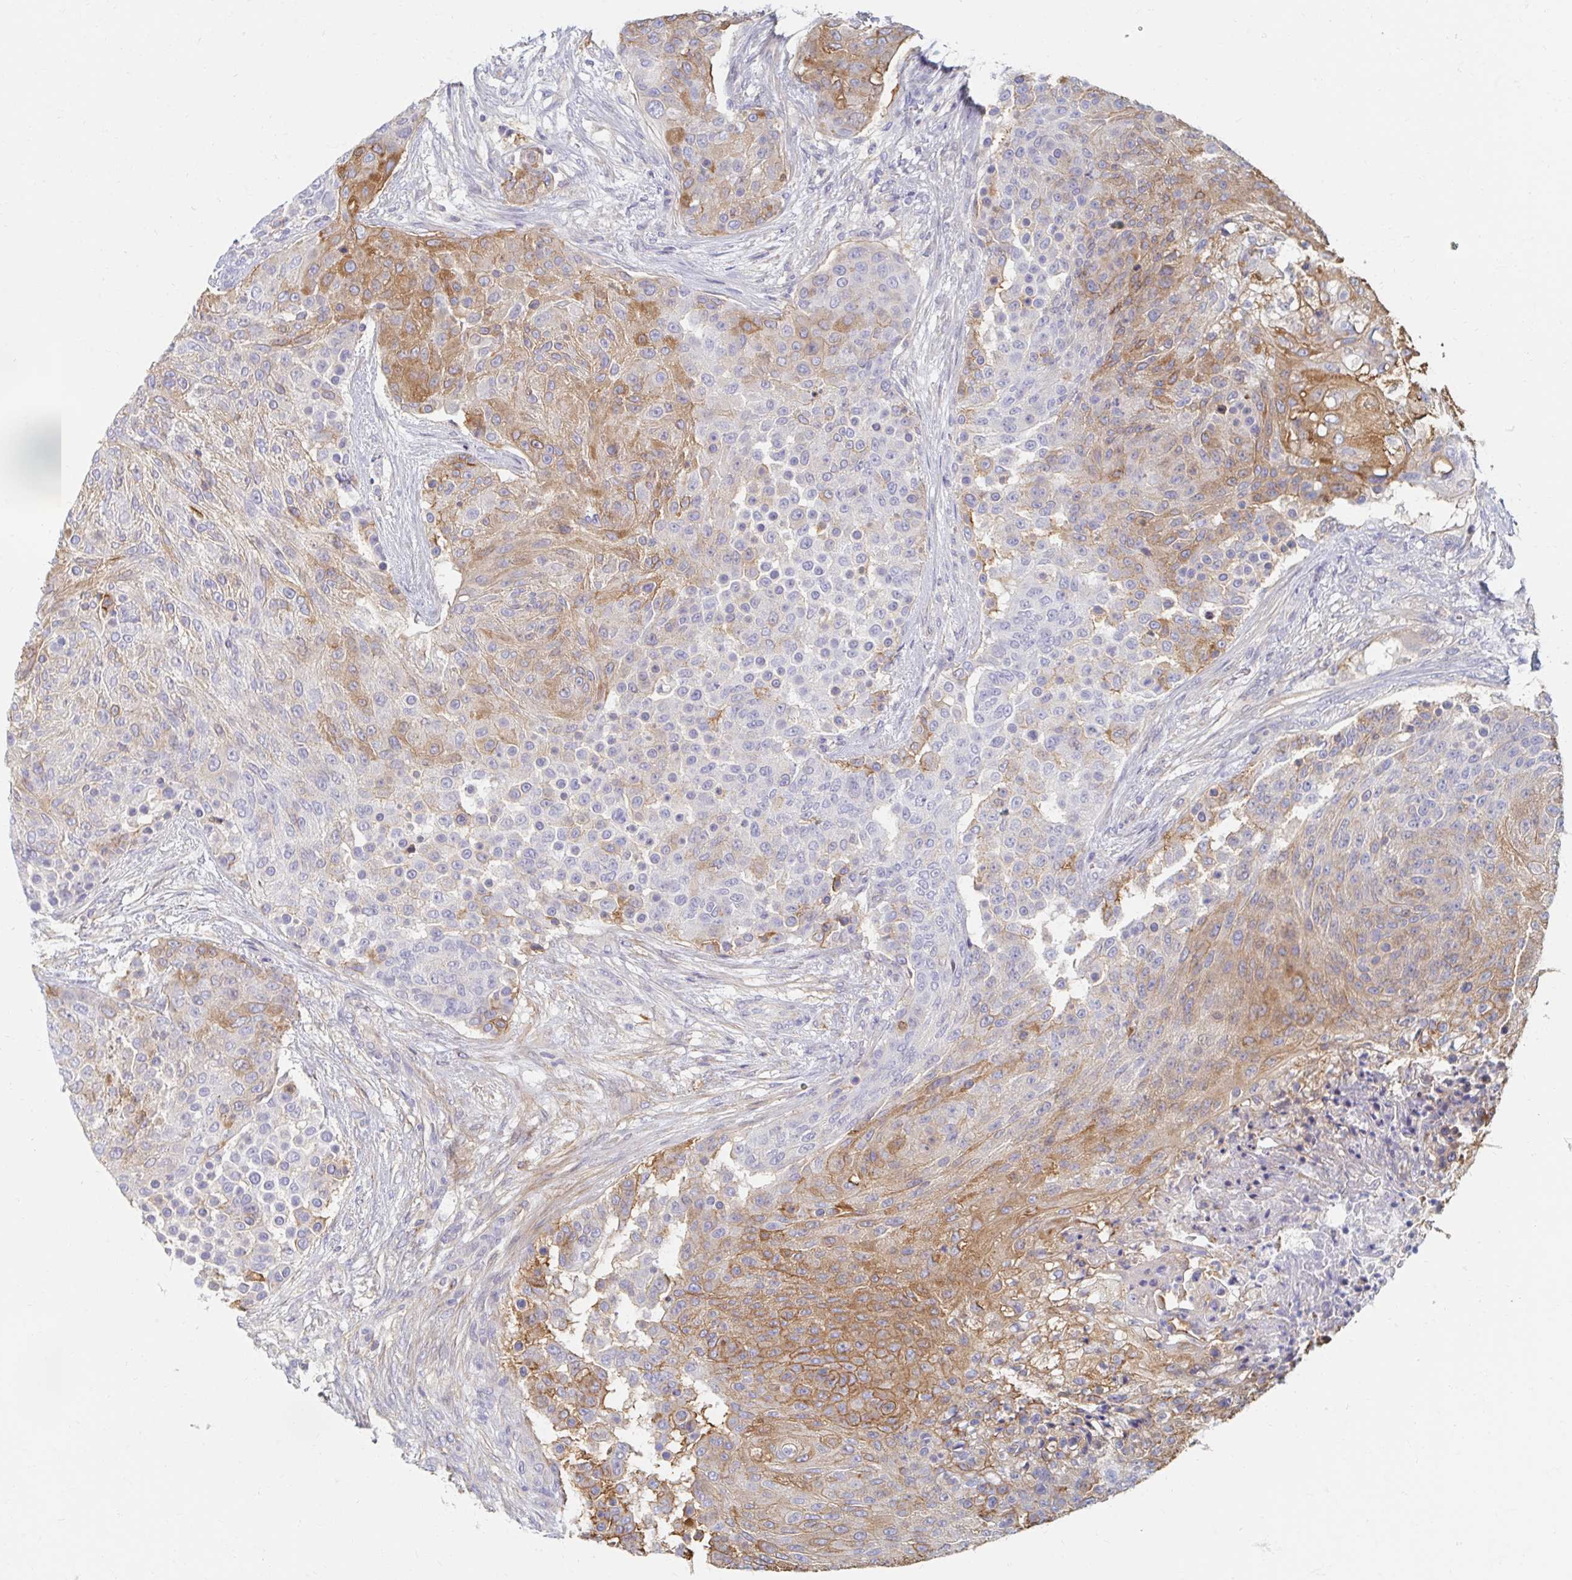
{"staining": {"intensity": "moderate", "quantity": "25%-75%", "location": "cytoplasmic/membranous"}, "tissue": "urothelial cancer", "cell_type": "Tumor cells", "image_type": "cancer", "snomed": [{"axis": "morphology", "description": "Urothelial carcinoma, High grade"}, {"axis": "topography", "description": "Urinary bladder"}], "caption": "Tumor cells show moderate cytoplasmic/membranous expression in approximately 25%-75% of cells in urothelial cancer. (DAB (3,3'-diaminobenzidine) IHC with brightfield microscopy, high magnification).", "gene": "MYLK2", "patient": {"sex": "female", "age": 63}}